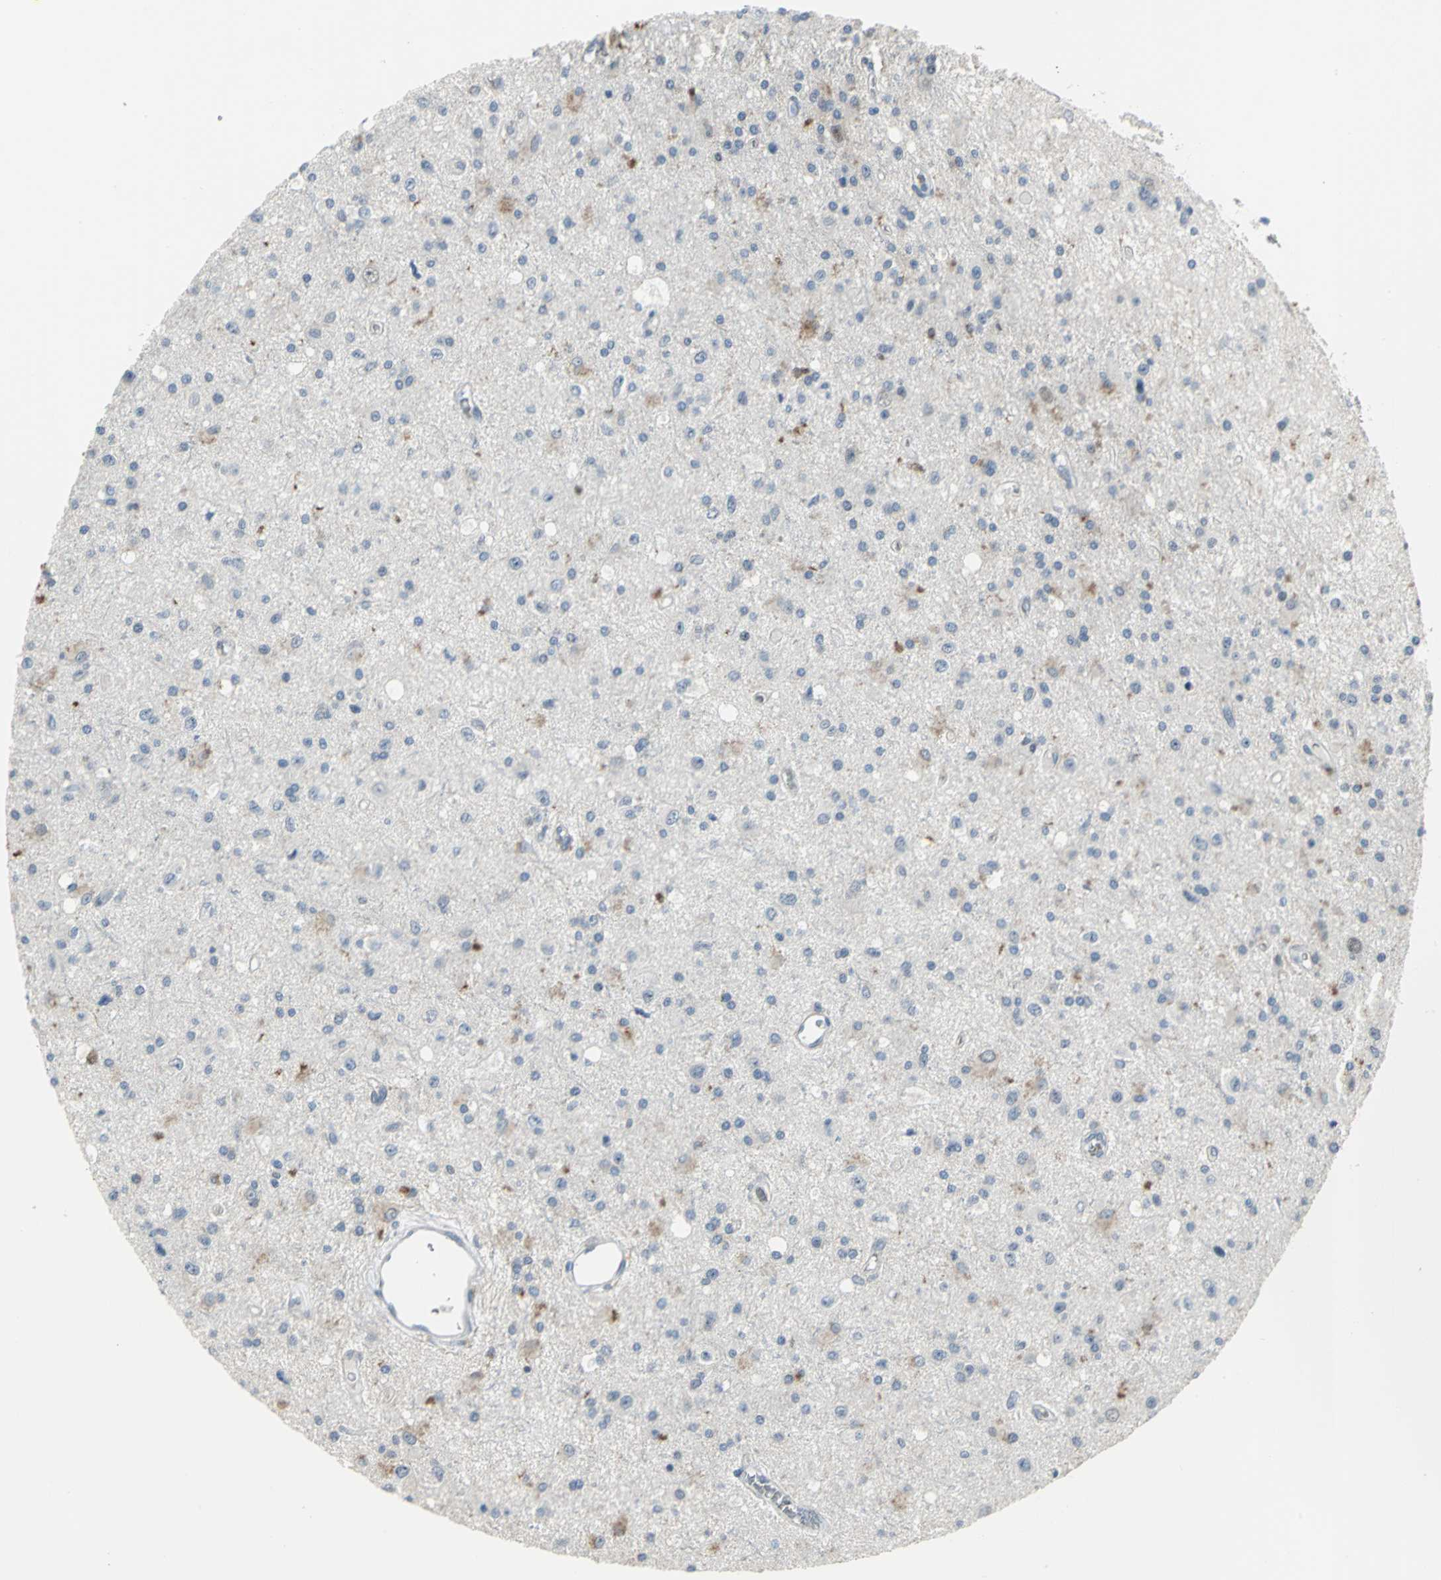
{"staining": {"intensity": "weak", "quantity": "25%-75%", "location": "nuclear"}, "tissue": "glioma", "cell_type": "Tumor cells", "image_type": "cancer", "snomed": [{"axis": "morphology", "description": "Glioma, malignant, Low grade"}, {"axis": "topography", "description": "Brain"}], "caption": "A low amount of weak nuclear positivity is present in about 25%-75% of tumor cells in glioma tissue.", "gene": "GLI3", "patient": {"sex": "male", "age": 58}}